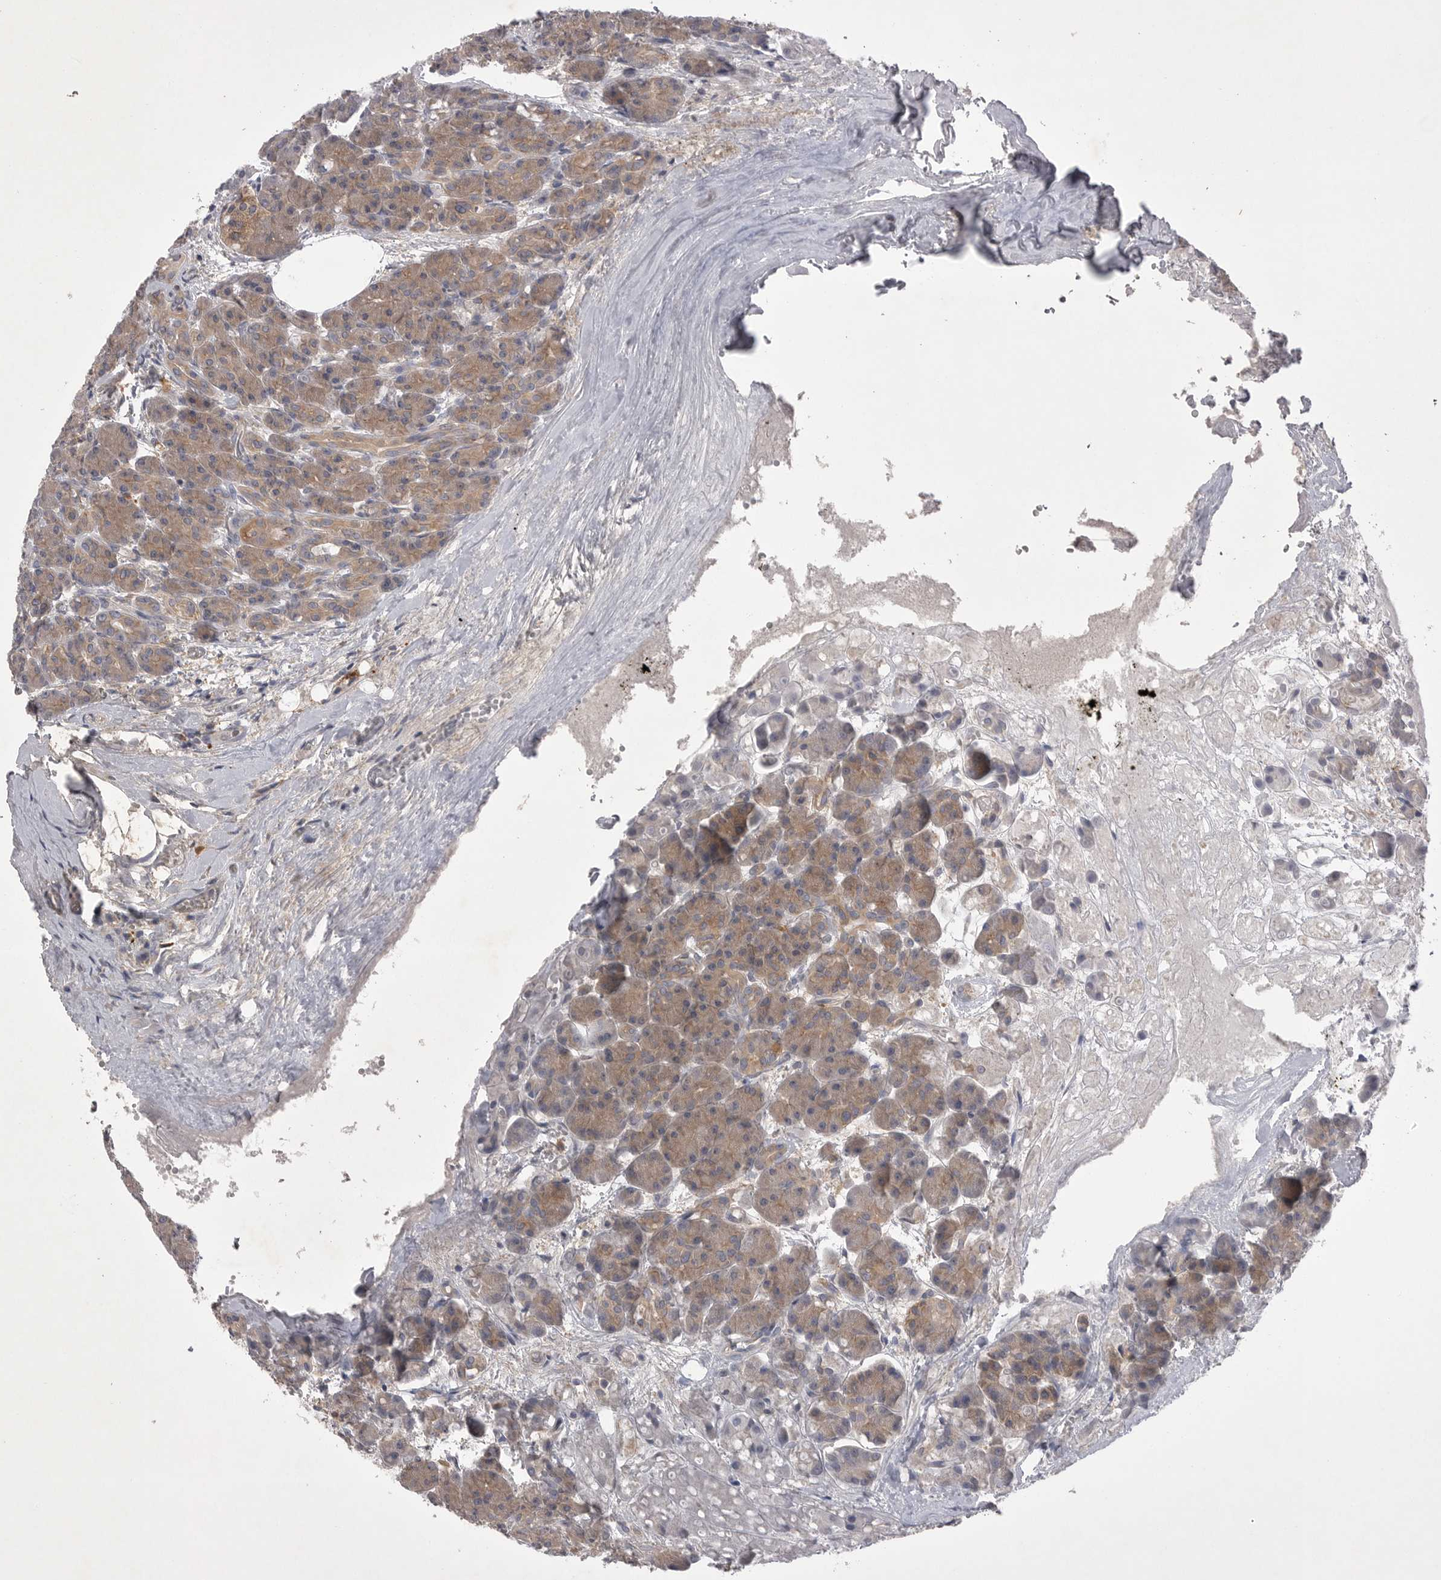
{"staining": {"intensity": "moderate", "quantity": ">75%", "location": "cytoplasmic/membranous"}, "tissue": "pancreas", "cell_type": "Exocrine glandular cells", "image_type": "normal", "snomed": [{"axis": "morphology", "description": "Normal tissue, NOS"}, {"axis": "topography", "description": "Pancreas"}], "caption": "Immunohistochemical staining of normal pancreas exhibits moderate cytoplasmic/membranous protein staining in approximately >75% of exocrine glandular cells. The protein is shown in brown color, while the nuclei are stained blue.", "gene": "VAC14", "patient": {"sex": "male", "age": 63}}